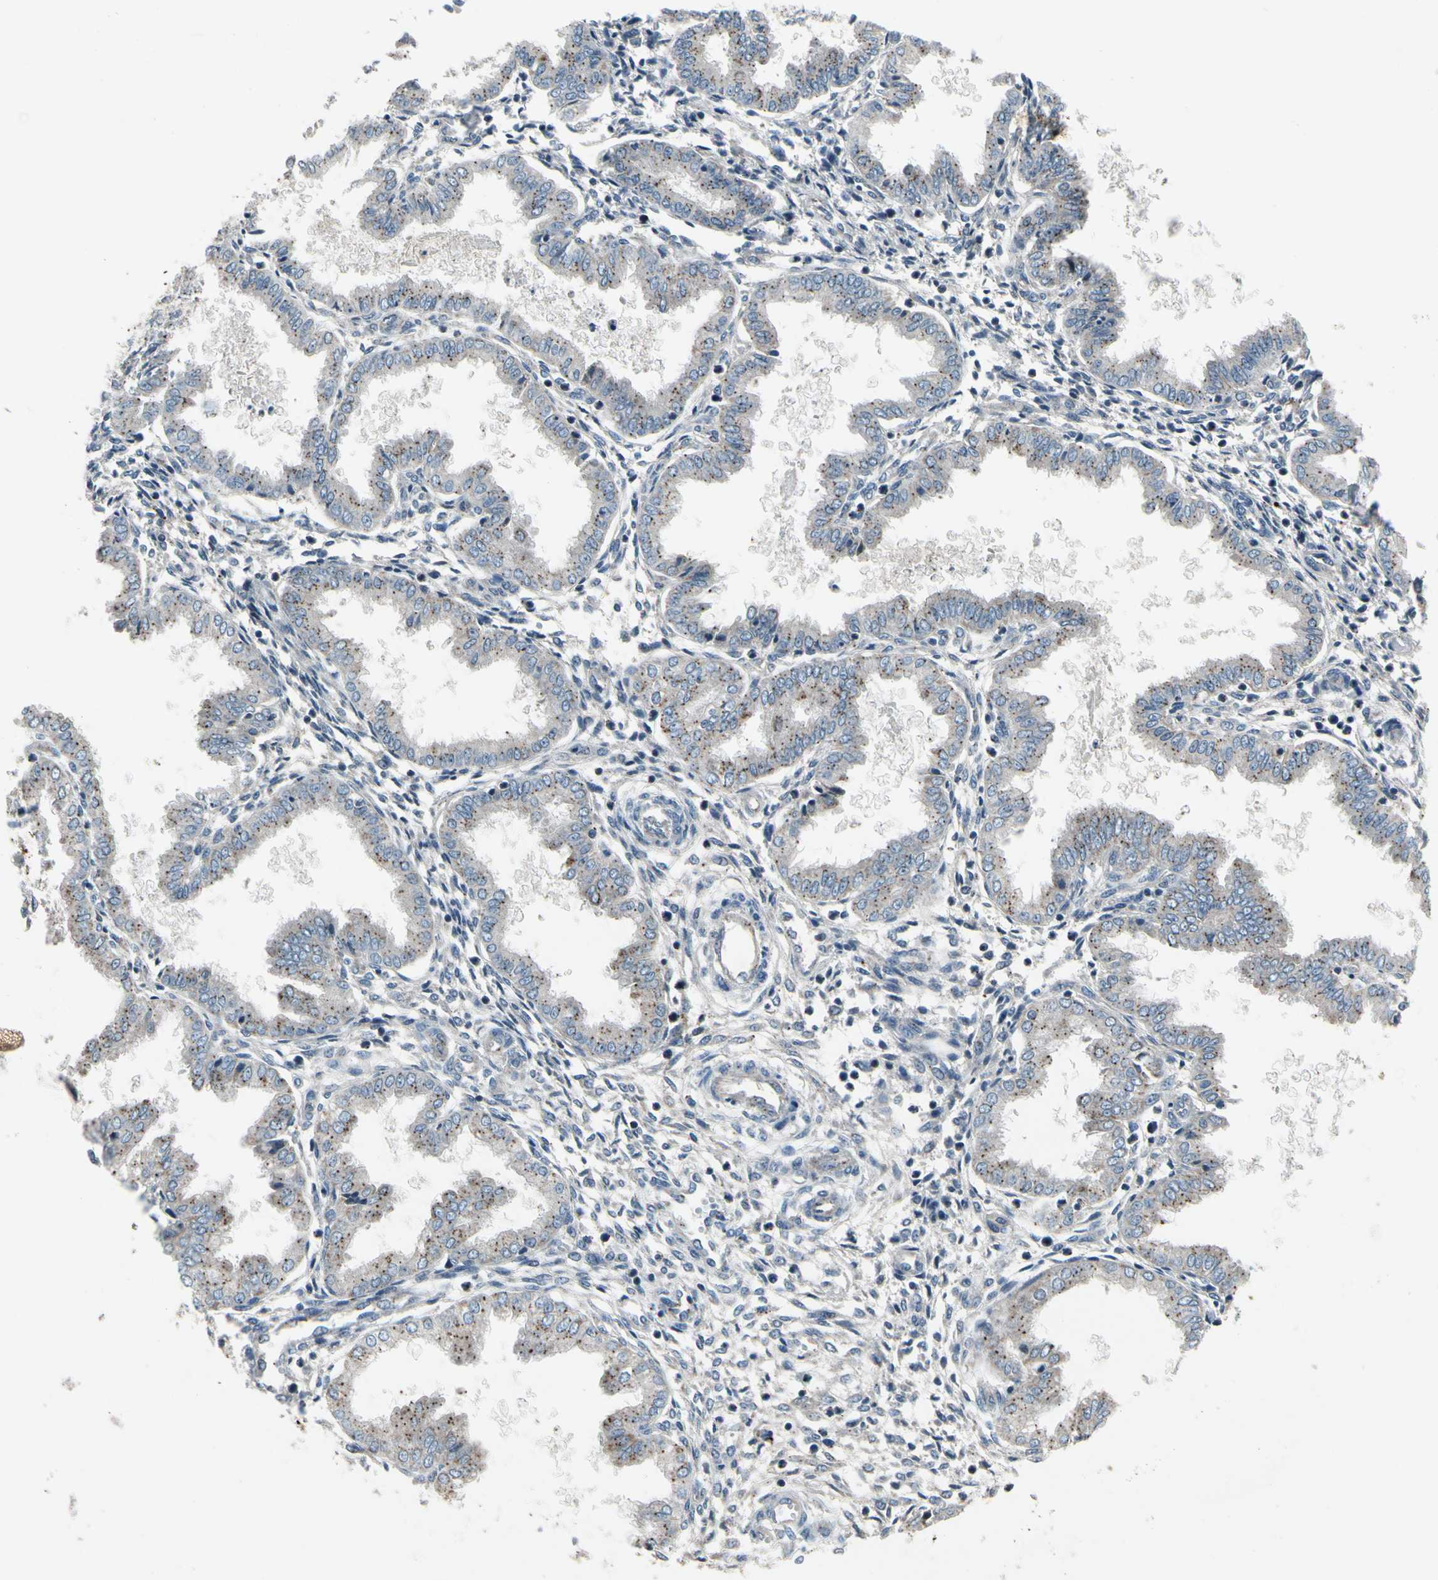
{"staining": {"intensity": "weak", "quantity": "<25%", "location": "cytoplasmic/membranous"}, "tissue": "endometrium", "cell_type": "Cells in endometrial stroma", "image_type": "normal", "snomed": [{"axis": "morphology", "description": "Normal tissue, NOS"}, {"axis": "topography", "description": "Endometrium"}], "caption": "Endometrium stained for a protein using IHC shows no staining cells in endometrial stroma.", "gene": "NMI", "patient": {"sex": "female", "age": 33}}